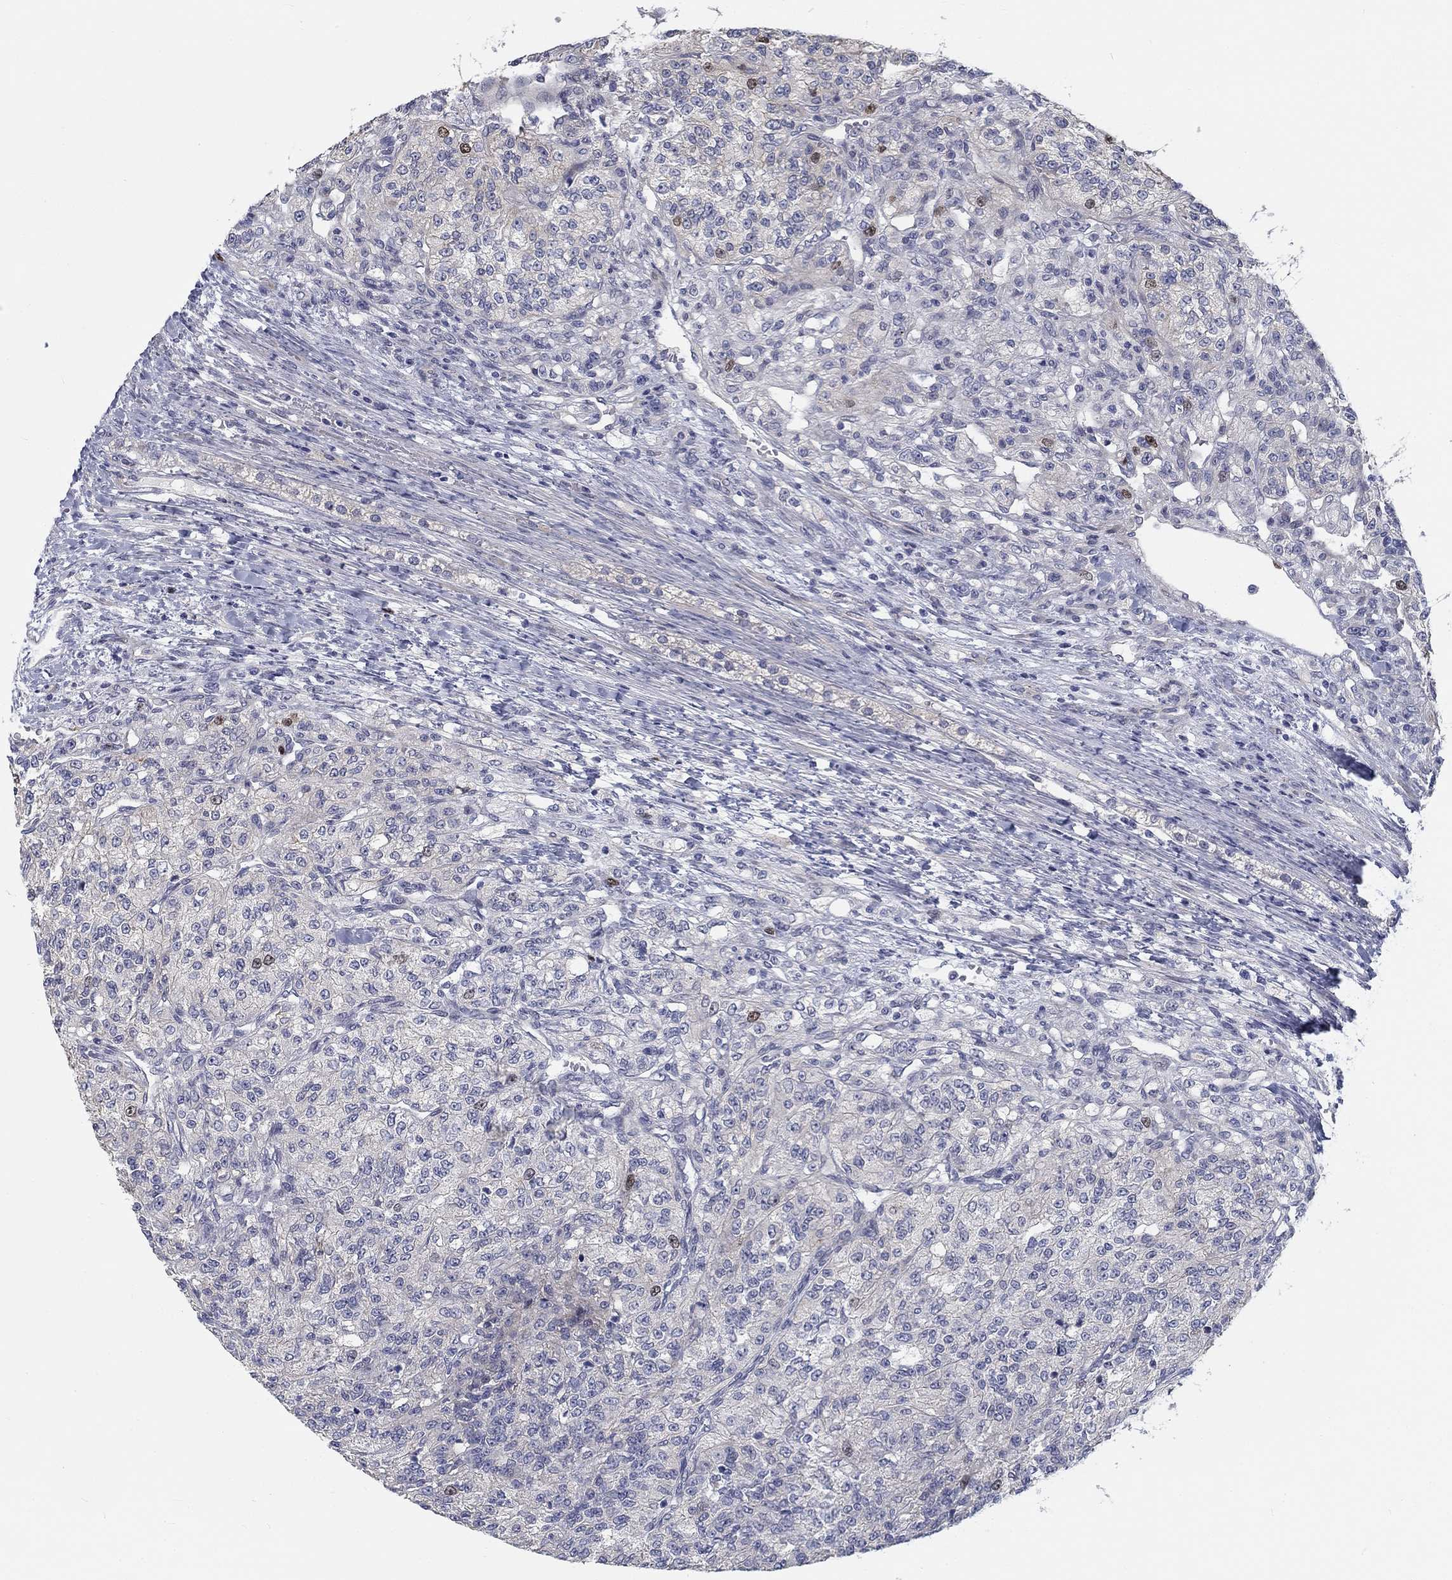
{"staining": {"intensity": "moderate", "quantity": "<25%", "location": "nuclear"}, "tissue": "renal cancer", "cell_type": "Tumor cells", "image_type": "cancer", "snomed": [{"axis": "morphology", "description": "Adenocarcinoma, NOS"}, {"axis": "topography", "description": "Kidney"}], "caption": "A high-resolution micrograph shows immunohistochemistry (IHC) staining of renal cancer (adenocarcinoma), which exhibits moderate nuclear expression in about <25% of tumor cells. The protein is shown in brown color, while the nuclei are stained blue.", "gene": "PRC1", "patient": {"sex": "female", "age": 63}}